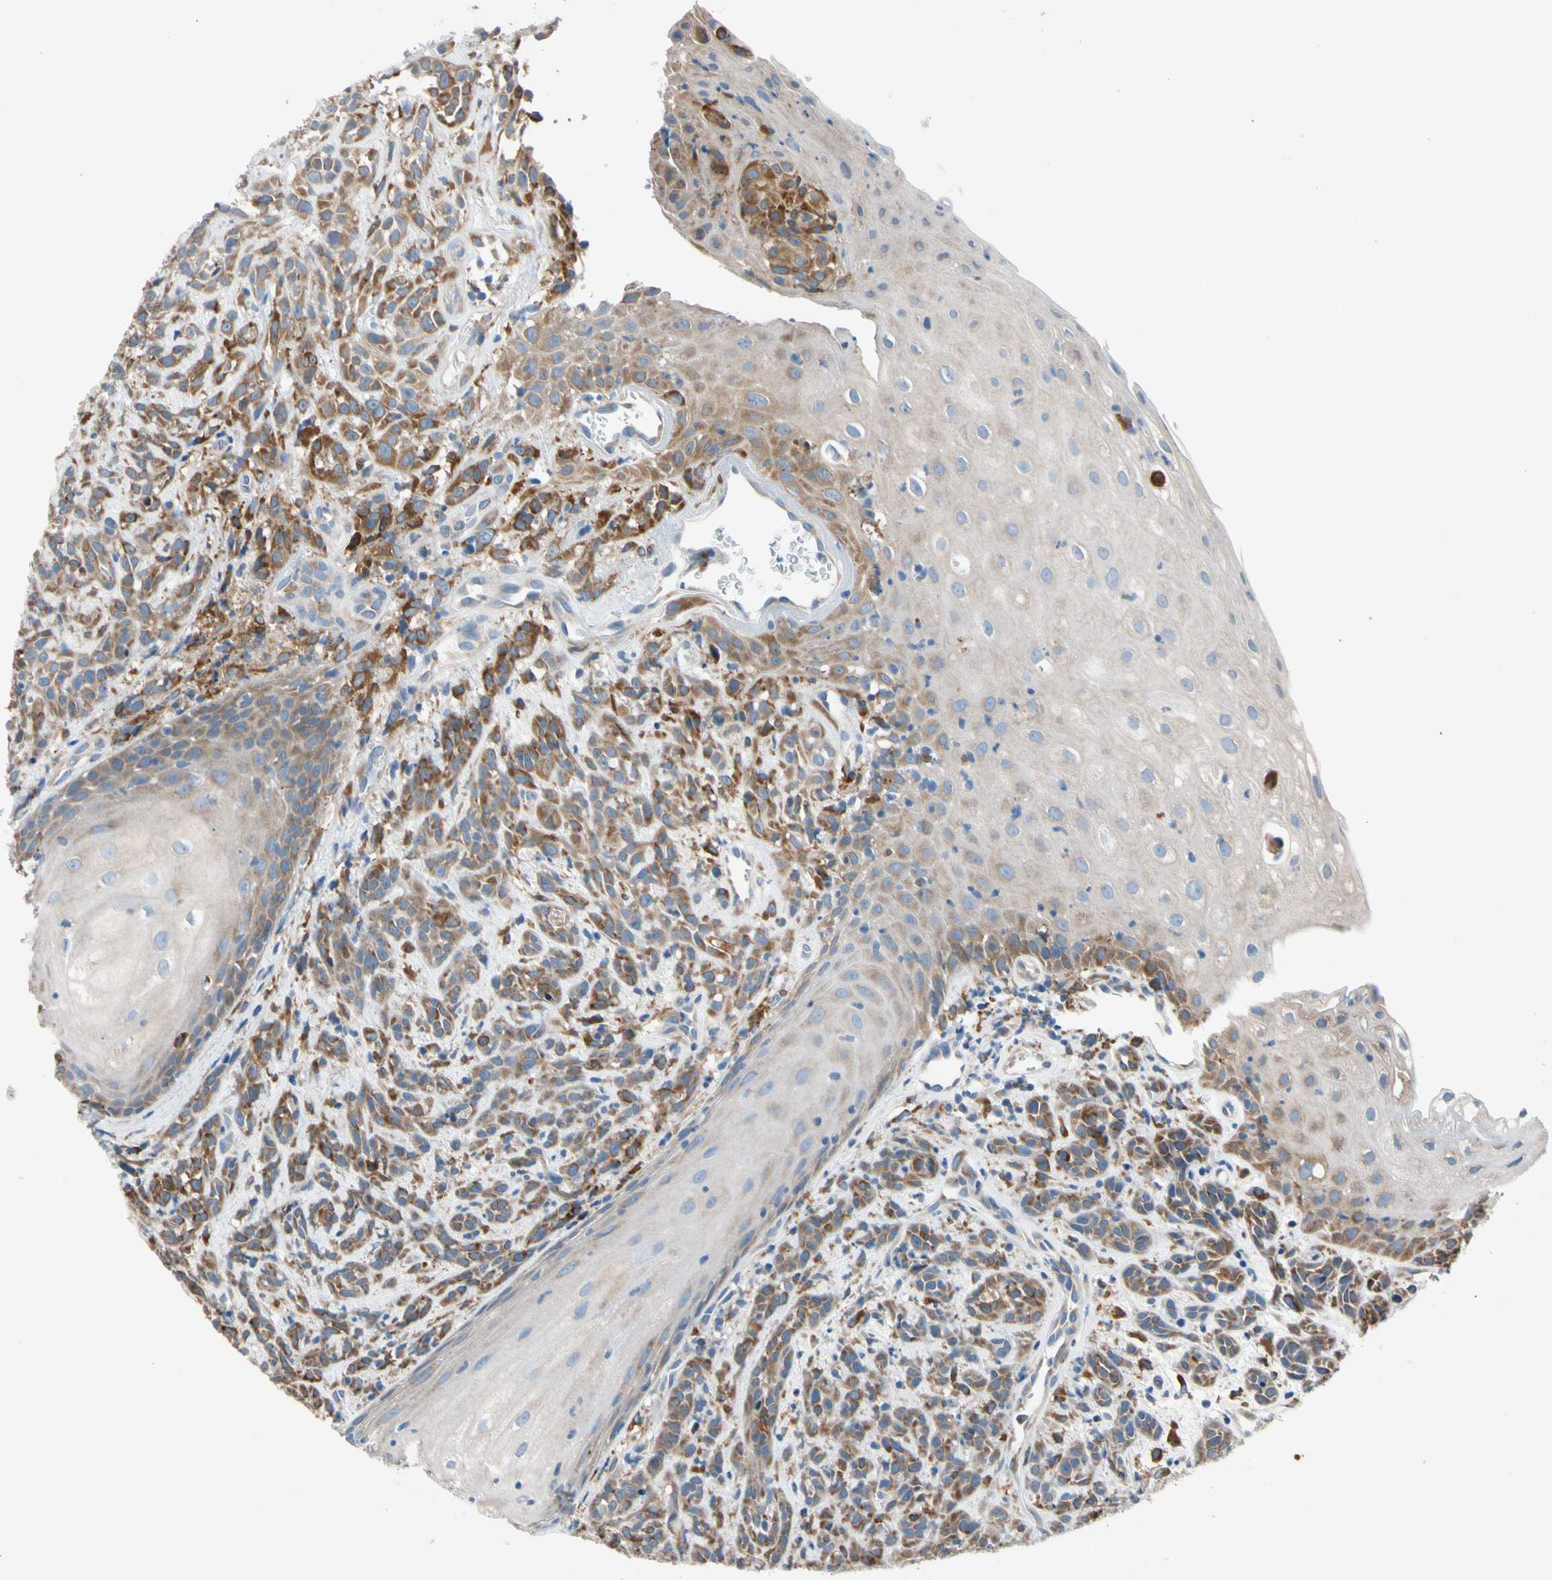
{"staining": {"intensity": "moderate", "quantity": ">75%", "location": "cytoplasmic/membranous"}, "tissue": "head and neck cancer", "cell_type": "Tumor cells", "image_type": "cancer", "snomed": [{"axis": "morphology", "description": "Normal tissue, NOS"}, {"axis": "morphology", "description": "Squamous cell carcinoma, NOS"}, {"axis": "topography", "description": "Cartilage tissue"}, {"axis": "topography", "description": "Head-Neck"}], "caption": "The histopathology image reveals immunohistochemical staining of head and neck squamous cell carcinoma. There is moderate cytoplasmic/membranous staining is appreciated in approximately >75% of tumor cells.", "gene": "LRPAP1", "patient": {"sex": "male", "age": 62}}